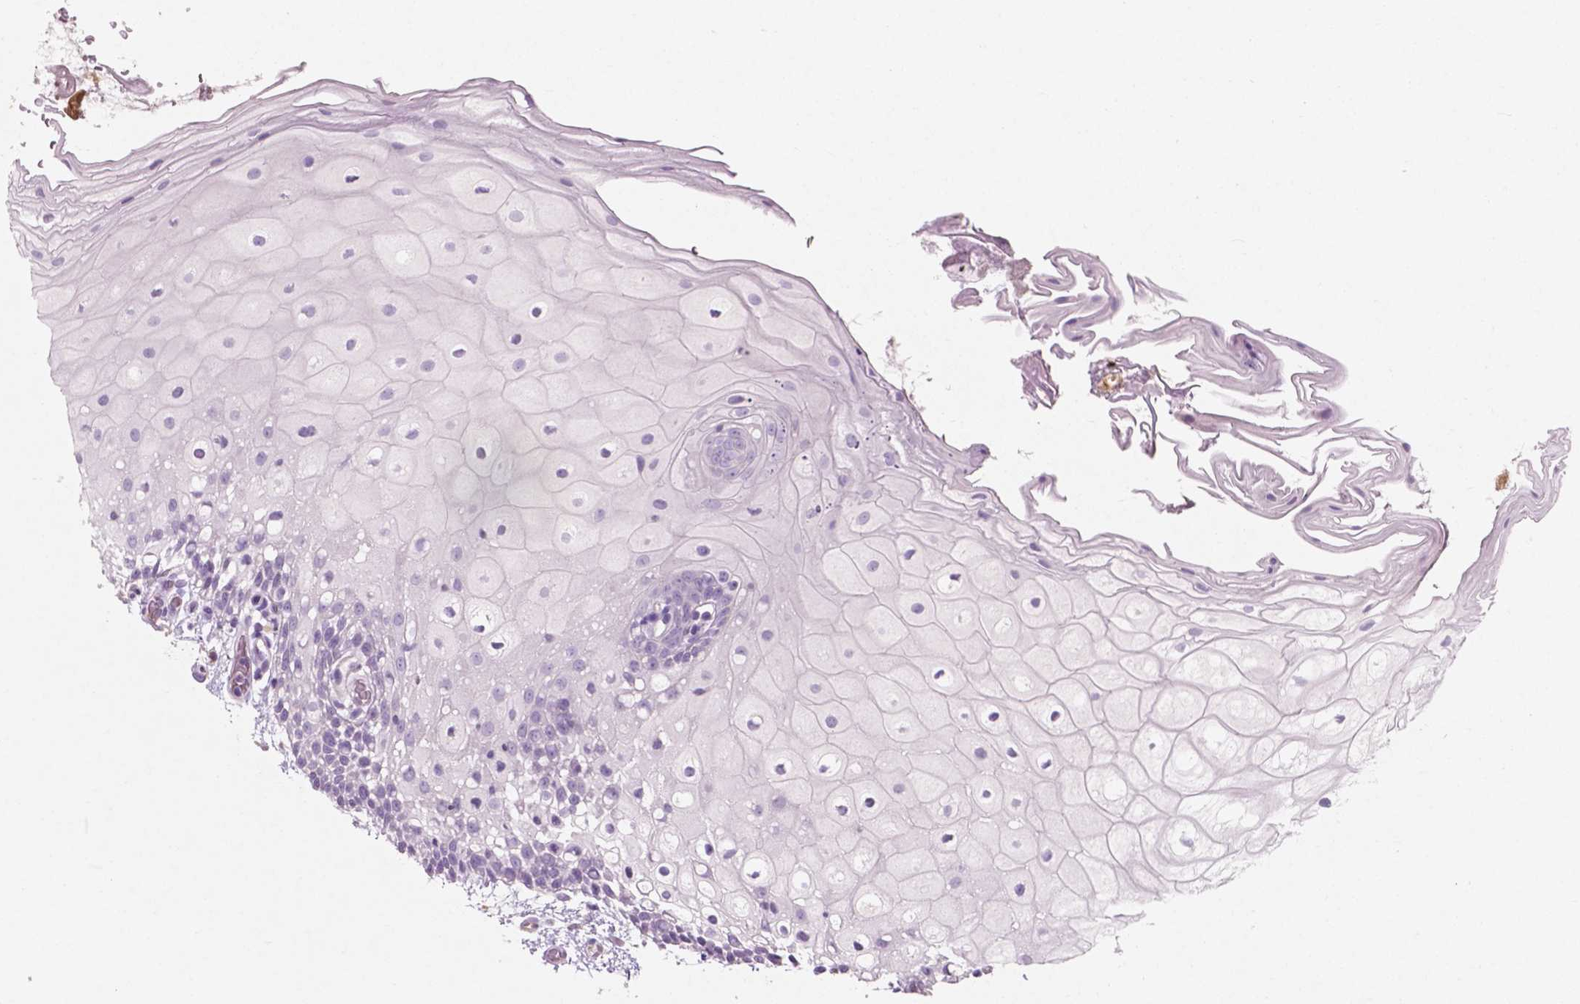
{"staining": {"intensity": "negative", "quantity": "none", "location": "none"}, "tissue": "oral mucosa", "cell_type": "Squamous epithelial cells", "image_type": "normal", "snomed": [{"axis": "morphology", "description": "Normal tissue, NOS"}, {"axis": "morphology", "description": "Squamous cell carcinoma, NOS"}, {"axis": "topography", "description": "Oral tissue"}, {"axis": "topography", "description": "Head-Neck"}], "caption": "IHC photomicrograph of benign oral mucosa: oral mucosa stained with DAB shows no significant protein expression in squamous epithelial cells.", "gene": "AWAT1", "patient": {"sex": "male", "age": 69}}